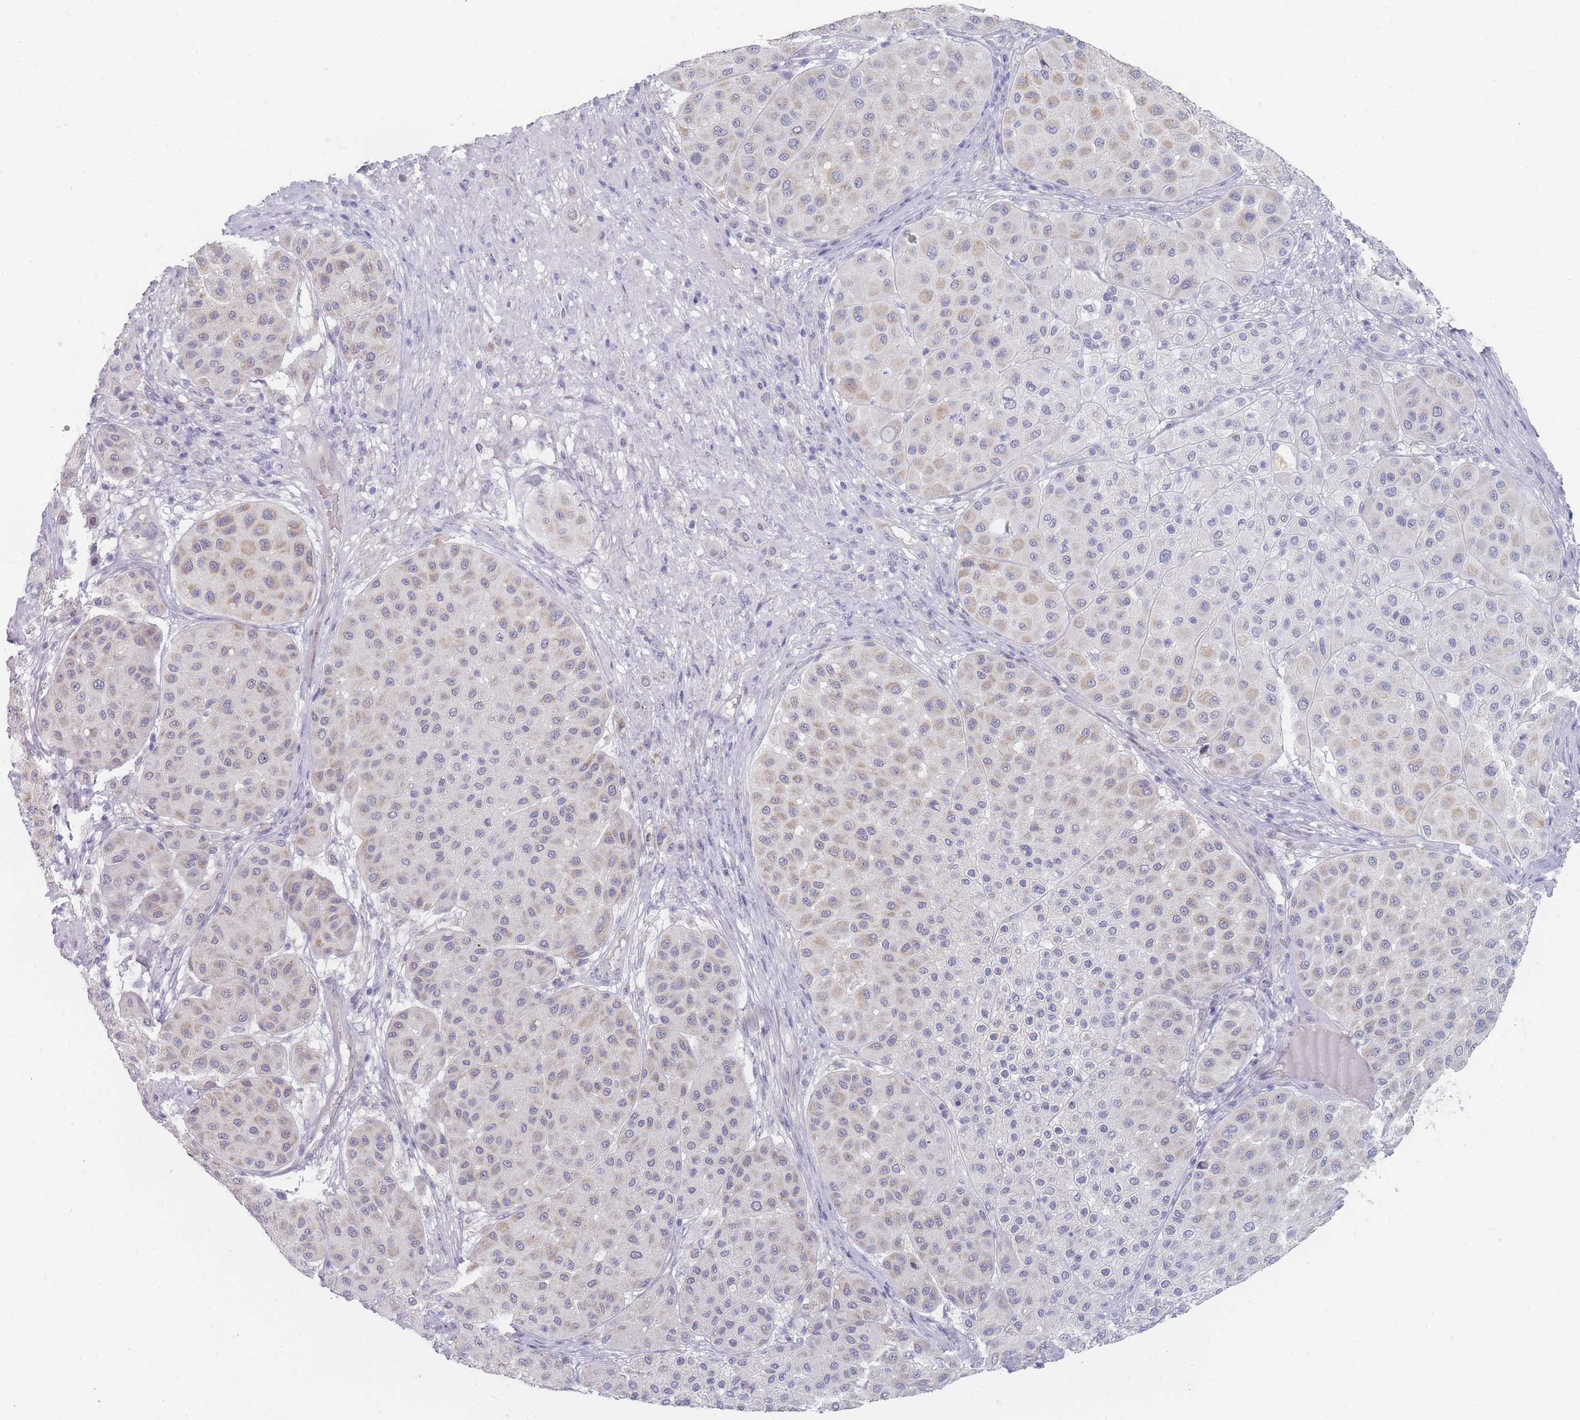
{"staining": {"intensity": "negative", "quantity": "none", "location": "none"}, "tissue": "melanoma", "cell_type": "Tumor cells", "image_type": "cancer", "snomed": [{"axis": "morphology", "description": "Malignant melanoma, Metastatic site"}, {"axis": "topography", "description": "Smooth muscle"}], "caption": "Tumor cells are negative for brown protein staining in malignant melanoma (metastatic site).", "gene": "RNF8", "patient": {"sex": "male", "age": 41}}